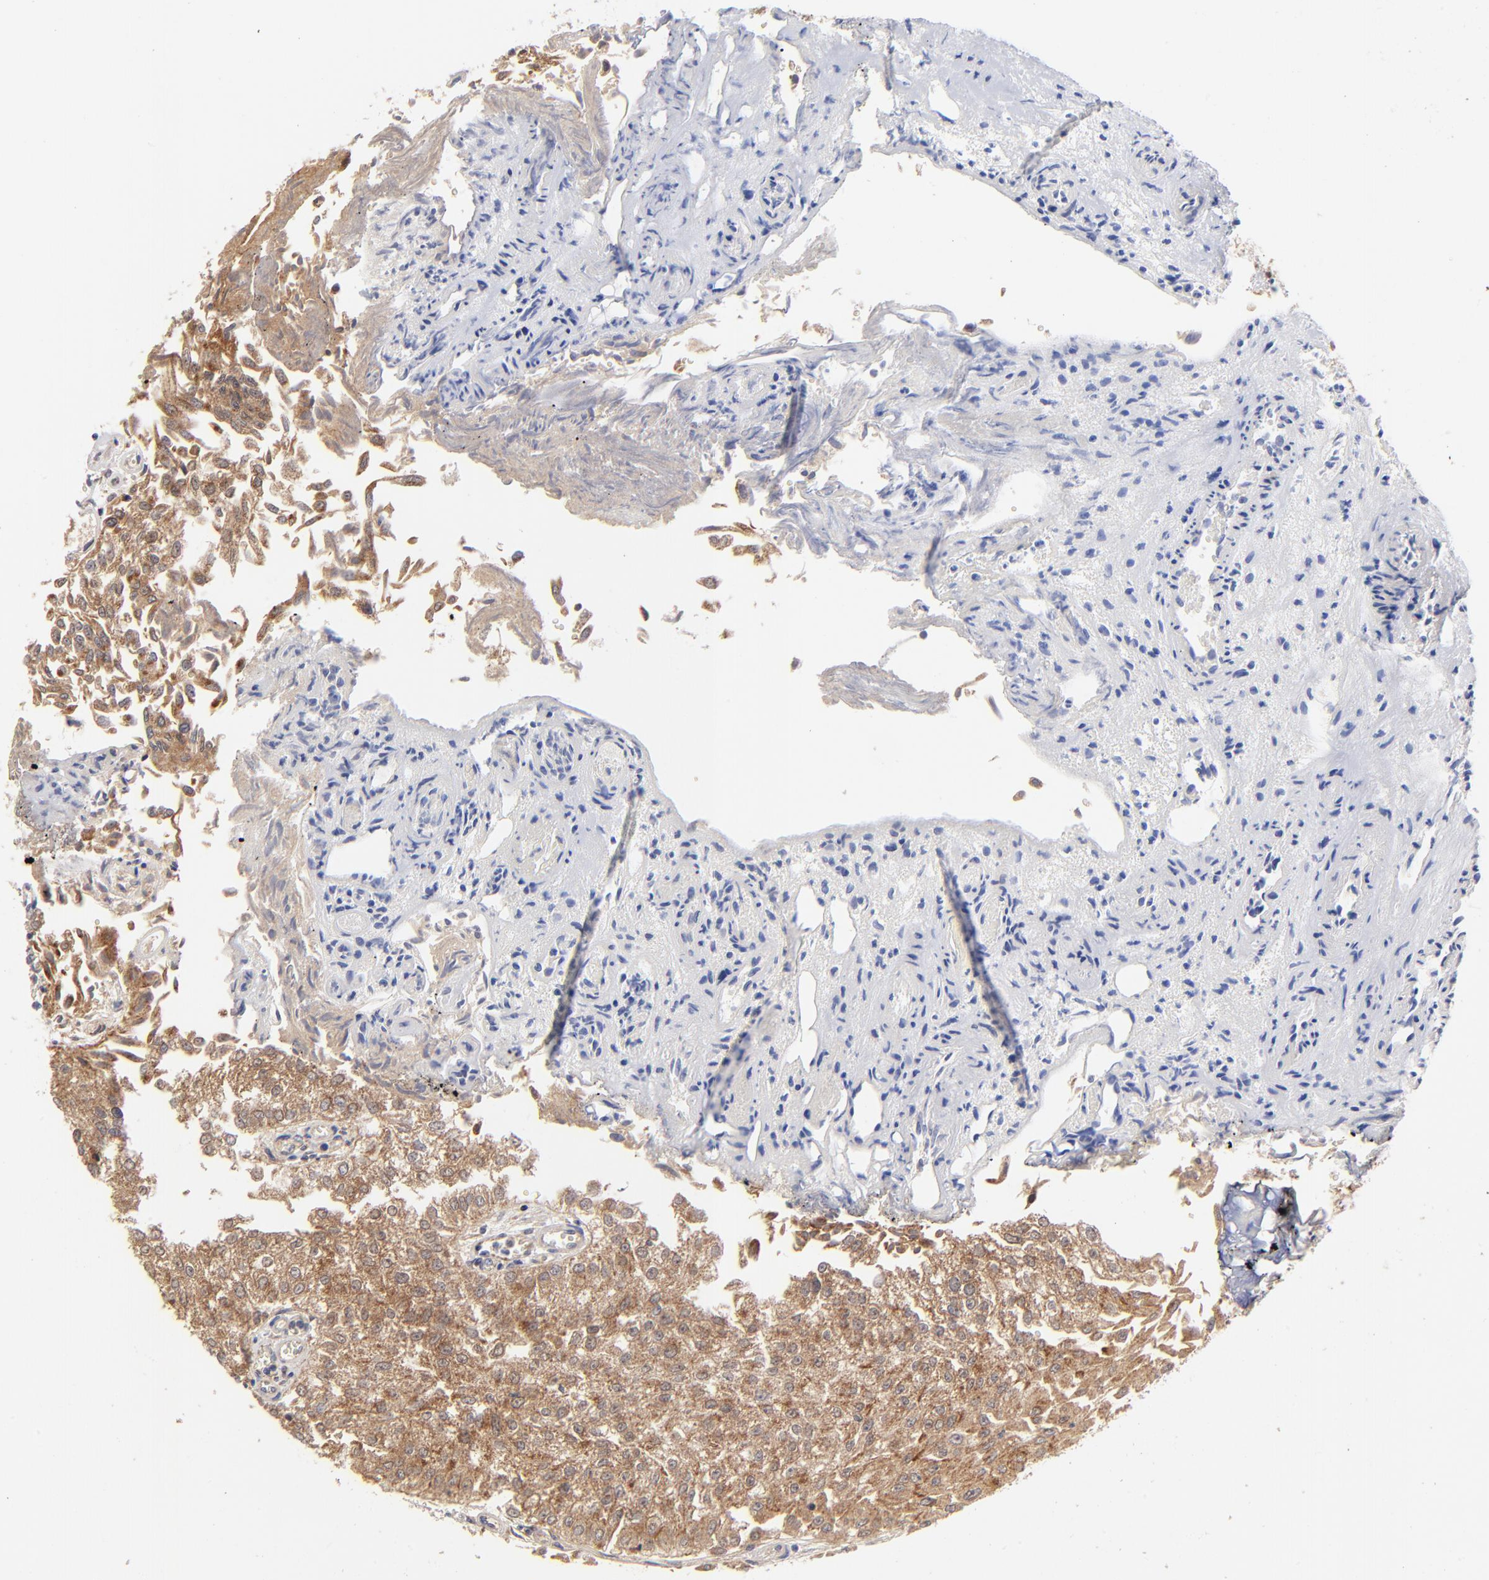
{"staining": {"intensity": "moderate", "quantity": "25%-75%", "location": "cytoplasmic/membranous"}, "tissue": "urothelial cancer", "cell_type": "Tumor cells", "image_type": "cancer", "snomed": [{"axis": "morphology", "description": "Urothelial carcinoma, Low grade"}, {"axis": "topography", "description": "Urinary bladder"}], "caption": "Immunohistochemical staining of human low-grade urothelial carcinoma demonstrates medium levels of moderate cytoplasmic/membranous protein expression in about 25%-75% of tumor cells.", "gene": "FBXL12", "patient": {"sex": "male", "age": 86}}